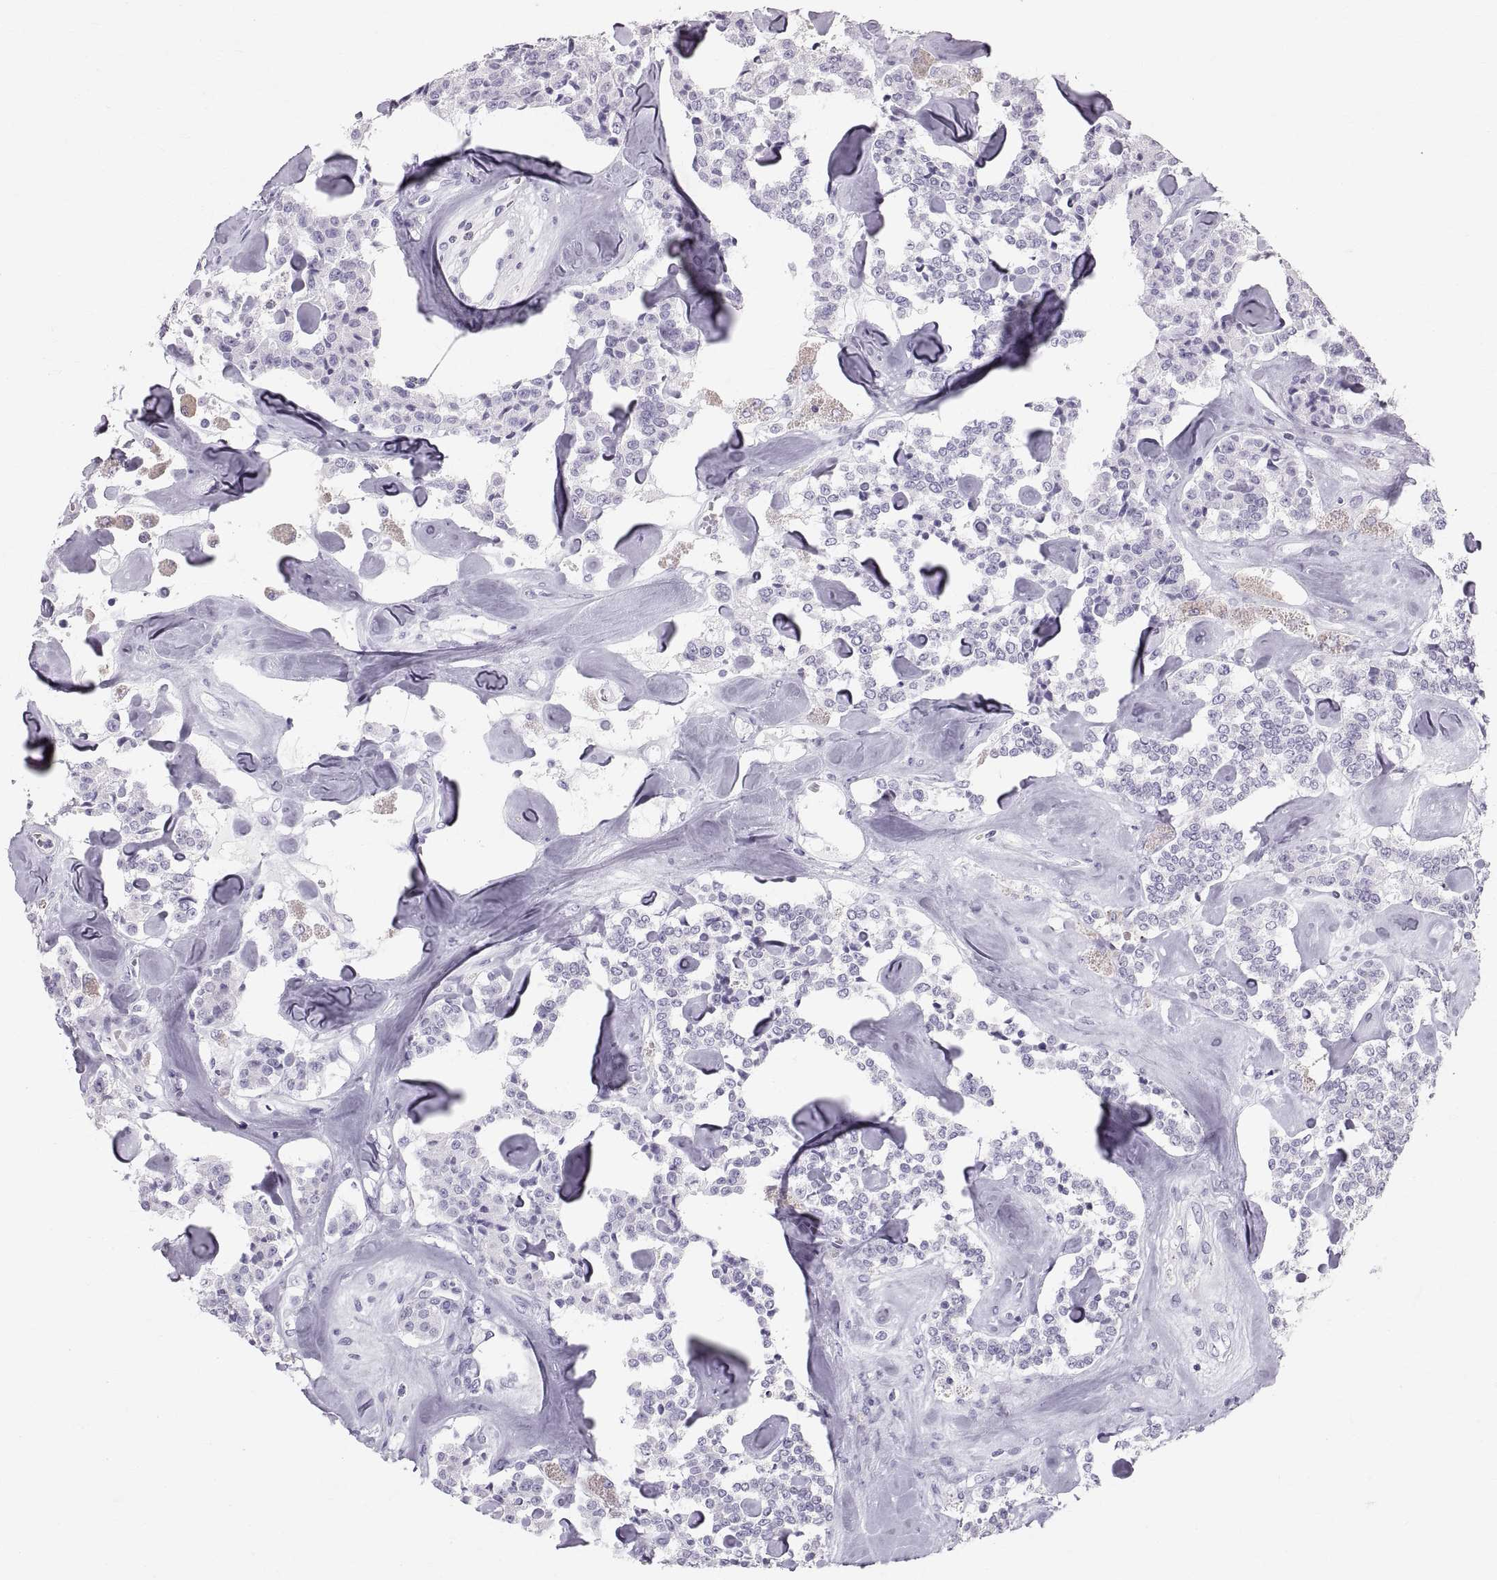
{"staining": {"intensity": "negative", "quantity": "none", "location": "none"}, "tissue": "carcinoid", "cell_type": "Tumor cells", "image_type": "cancer", "snomed": [{"axis": "morphology", "description": "Carcinoid, malignant, NOS"}, {"axis": "topography", "description": "Pancreas"}], "caption": "IHC image of carcinoid (malignant) stained for a protein (brown), which shows no expression in tumor cells.", "gene": "SLC22A6", "patient": {"sex": "male", "age": 41}}